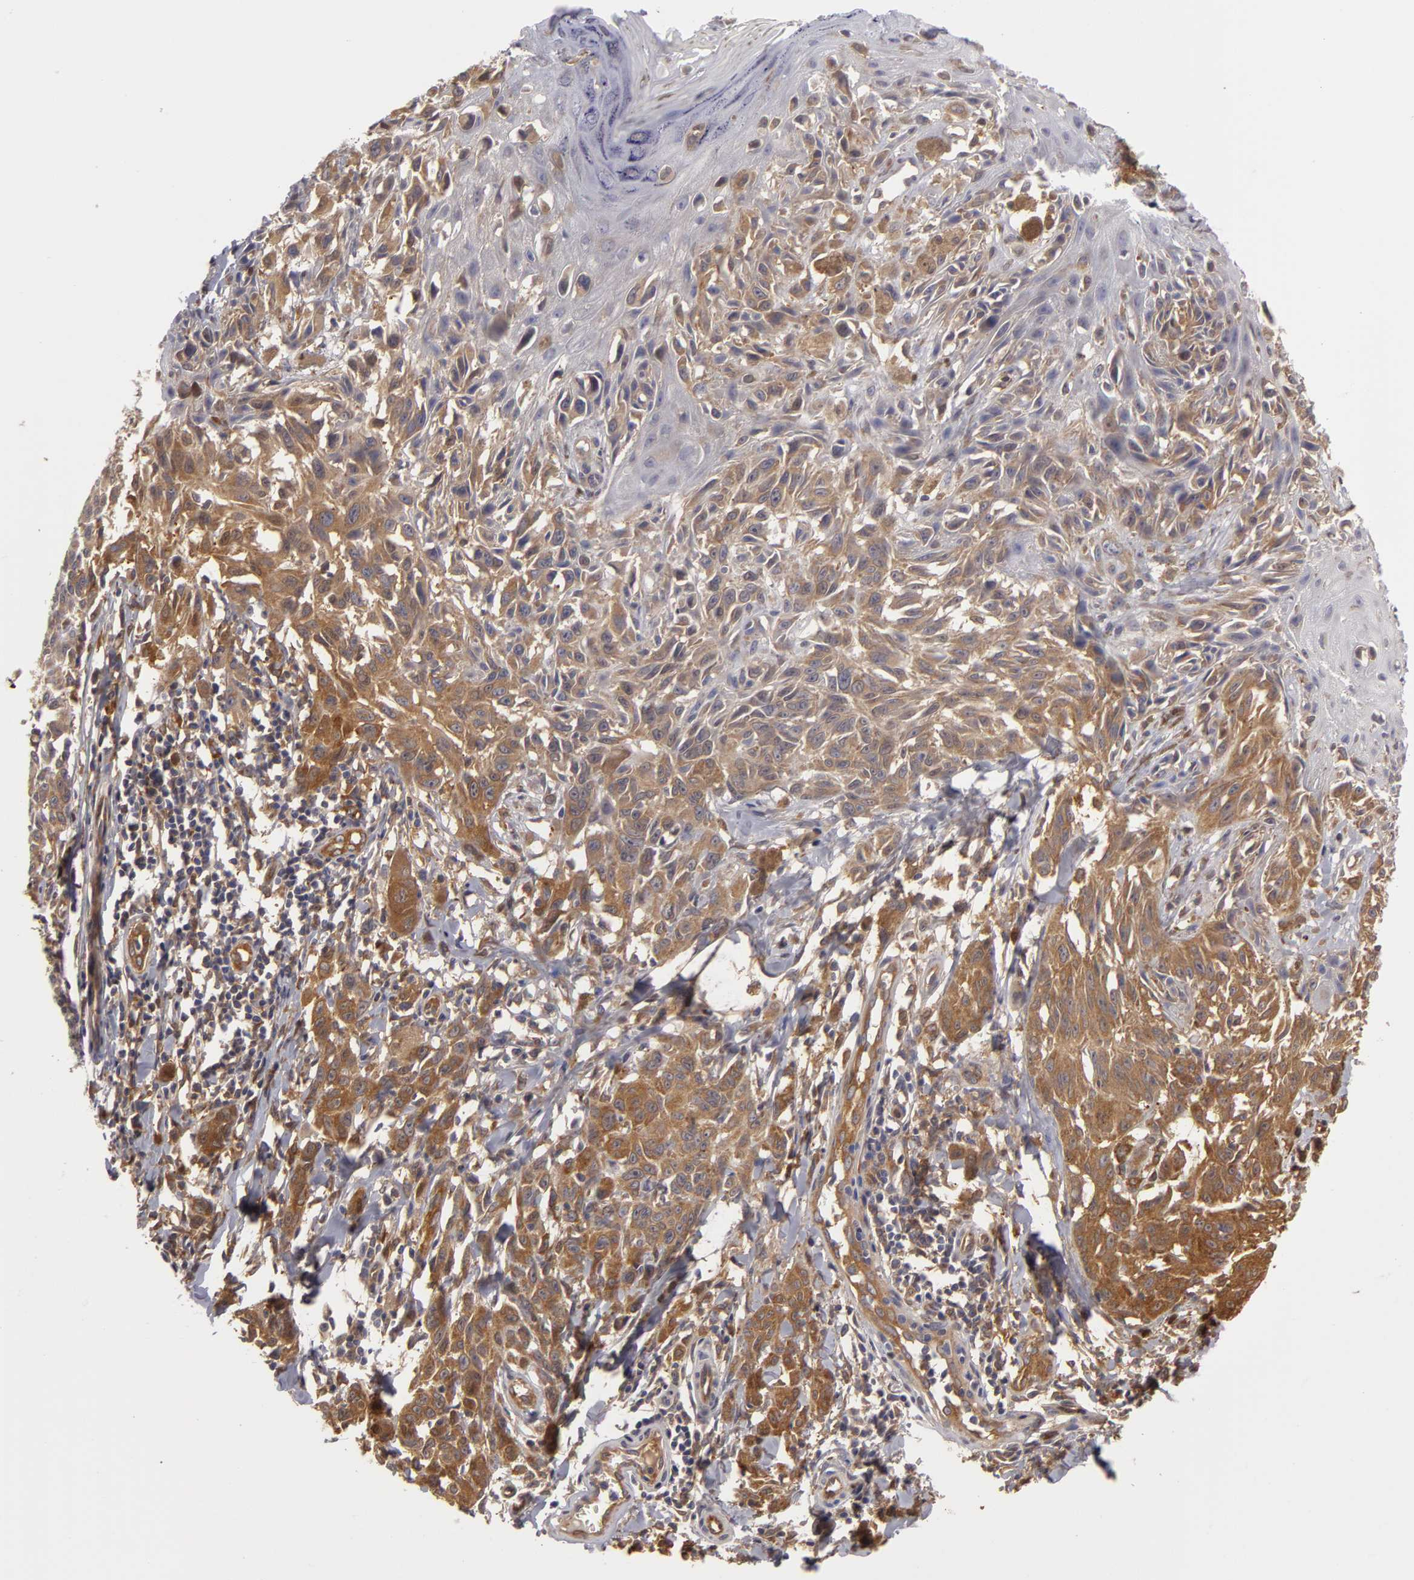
{"staining": {"intensity": "moderate", "quantity": ">75%", "location": "cytoplasmic/membranous"}, "tissue": "melanoma", "cell_type": "Tumor cells", "image_type": "cancer", "snomed": [{"axis": "morphology", "description": "Malignant melanoma, NOS"}, {"axis": "topography", "description": "Skin"}], "caption": "IHC staining of malignant melanoma, which shows medium levels of moderate cytoplasmic/membranous staining in about >75% of tumor cells indicating moderate cytoplasmic/membranous protein positivity. The staining was performed using DAB (3,3'-diaminobenzidine) (brown) for protein detection and nuclei were counterstained in hematoxylin (blue).", "gene": "ZNF229", "patient": {"sex": "female", "age": 77}}